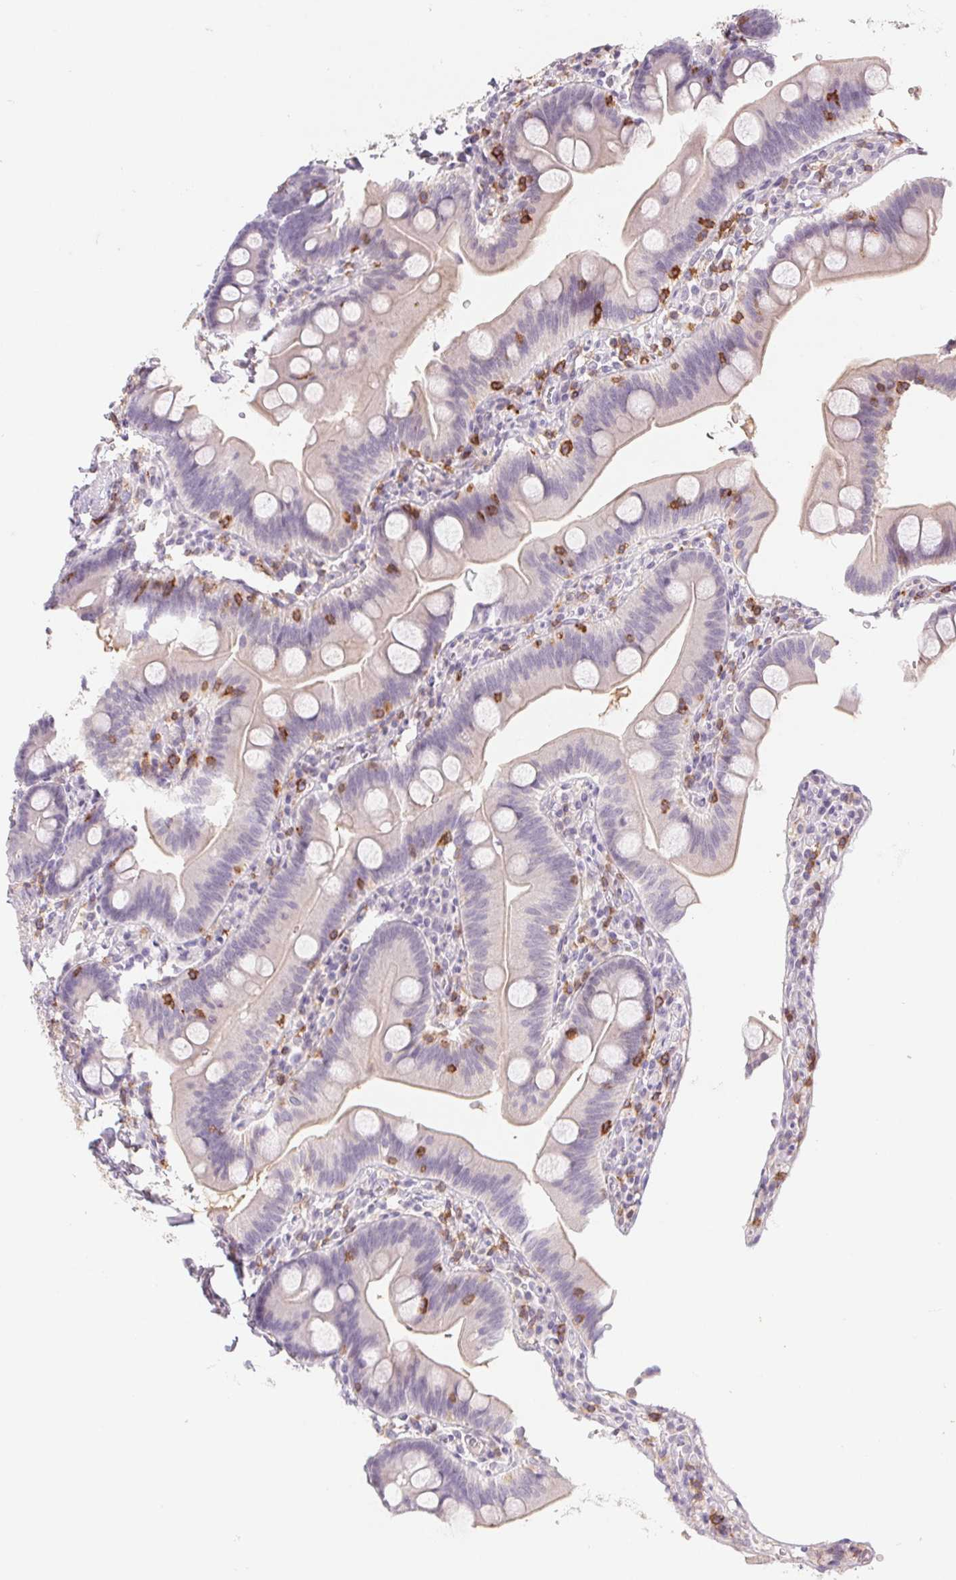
{"staining": {"intensity": "negative", "quantity": "none", "location": "none"}, "tissue": "duodenum", "cell_type": "Glandular cells", "image_type": "normal", "snomed": [{"axis": "morphology", "description": "Normal tissue, NOS"}, {"axis": "topography", "description": "Pancreas"}, {"axis": "topography", "description": "Duodenum"}], "caption": "Immunohistochemical staining of normal duodenum shows no significant expression in glandular cells.", "gene": "KIF26A", "patient": {"sex": "male", "age": 59}}